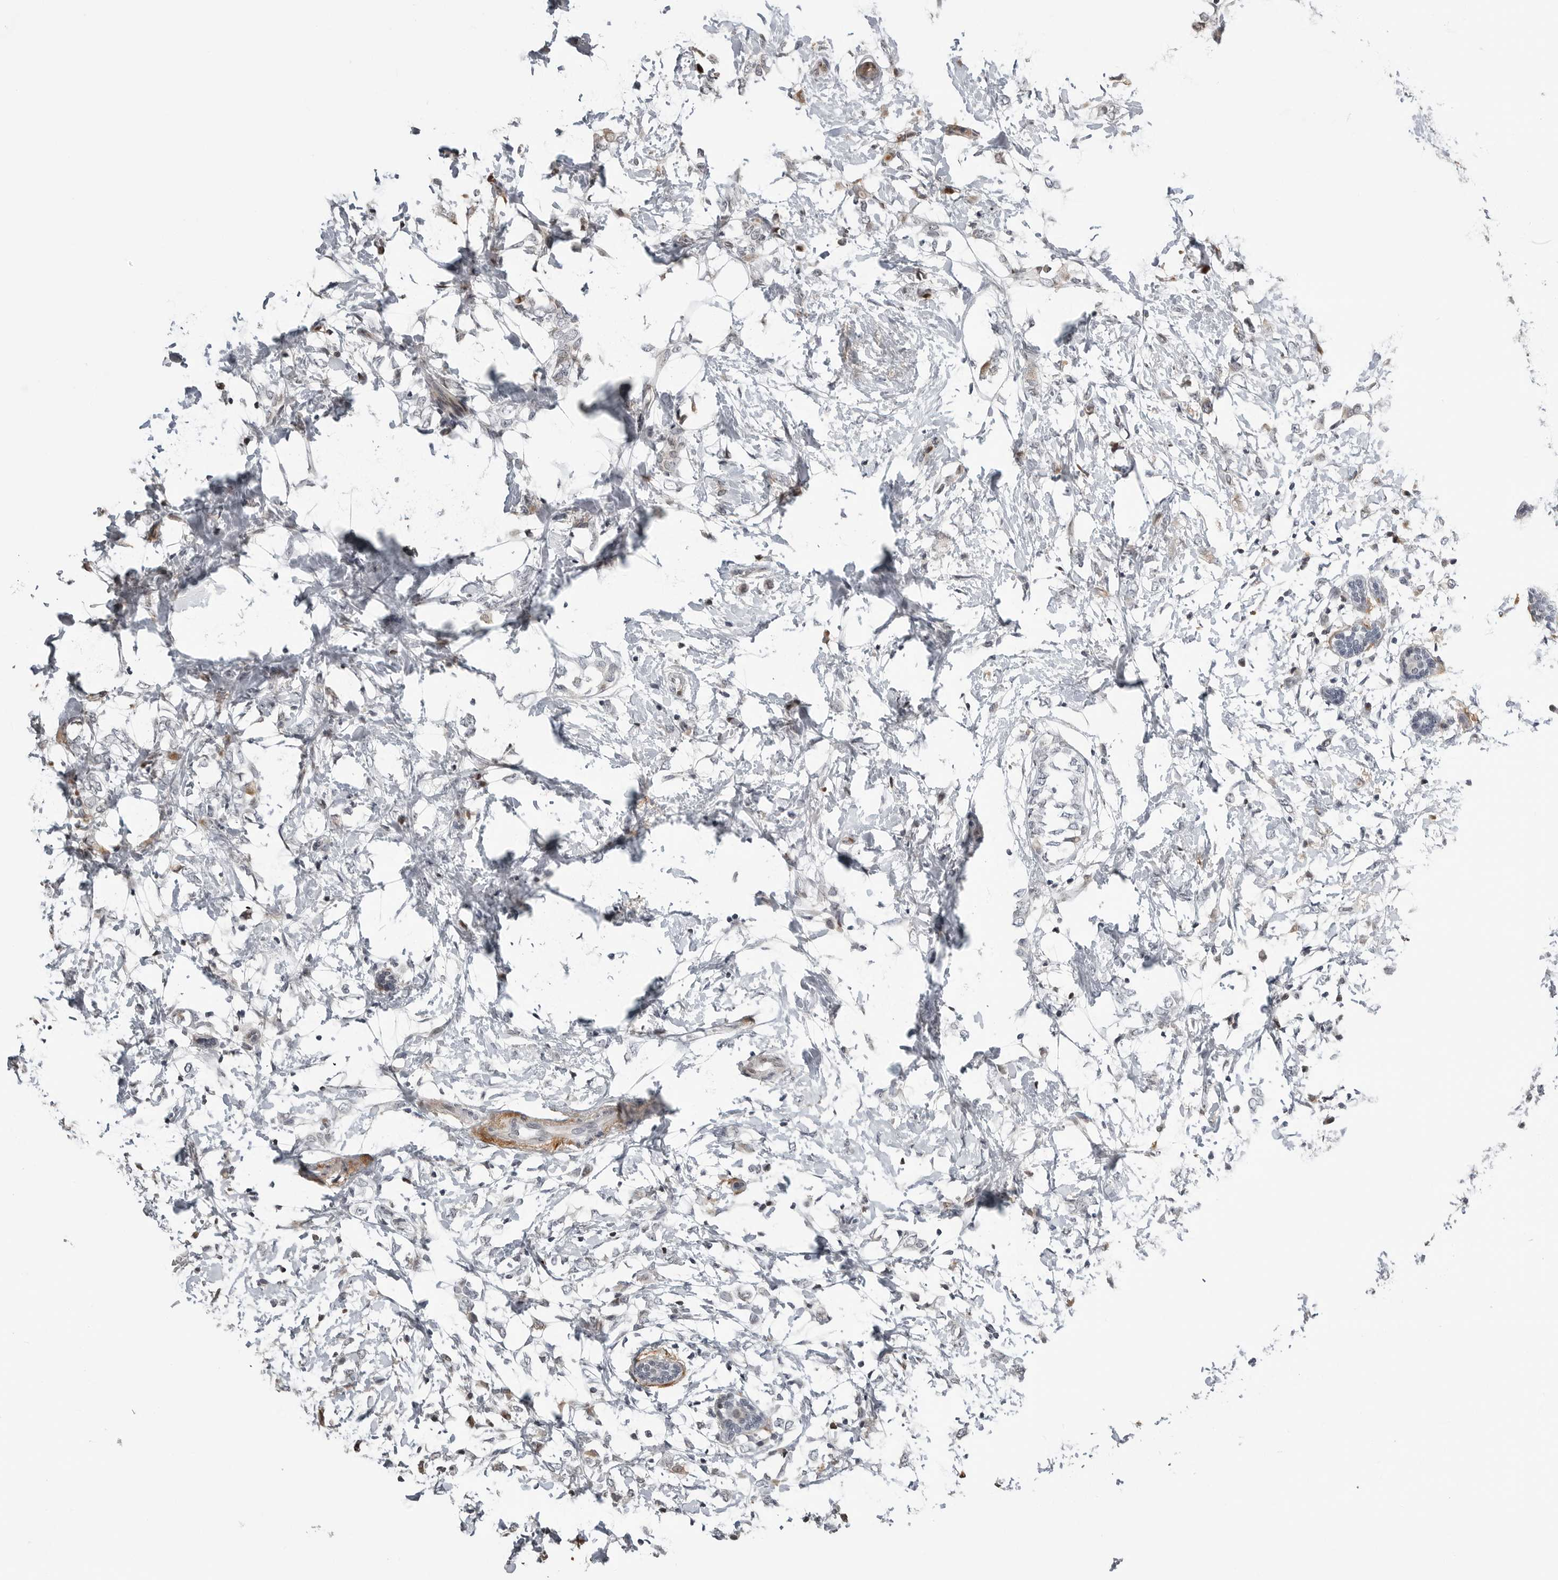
{"staining": {"intensity": "negative", "quantity": "none", "location": "none"}, "tissue": "breast cancer", "cell_type": "Tumor cells", "image_type": "cancer", "snomed": [{"axis": "morphology", "description": "Normal tissue, NOS"}, {"axis": "morphology", "description": "Lobular carcinoma"}, {"axis": "topography", "description": "Breast"}], "caption": "A high-resolution photomicrograph shows immunohistochemistry (IHC) staining of breast cancer (lobular carcinoma), which displays no significant positivity in tumor cells.", "gene": "CXCR5", "patient": {"sex": "female", "age": 47}}